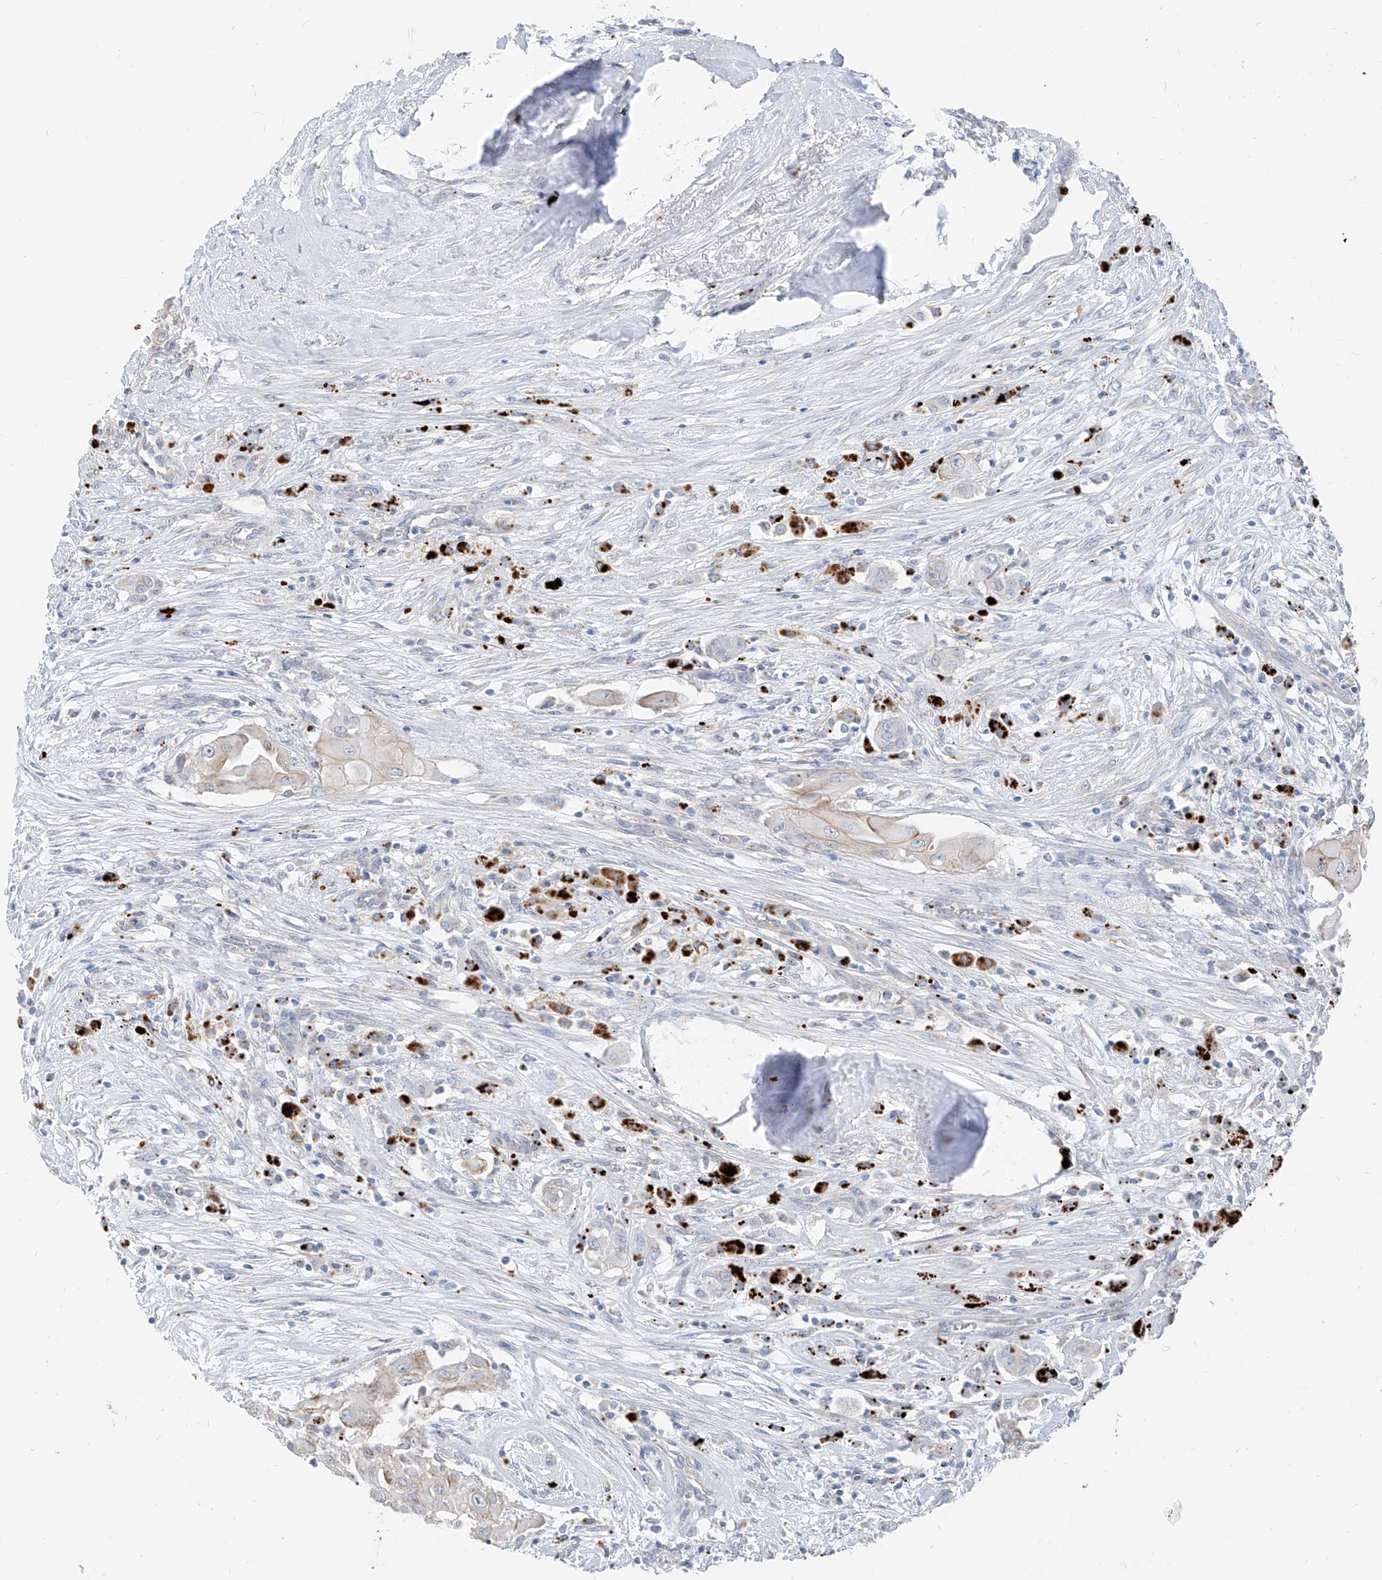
{"staining": {"intensity": "weak", "quantity": "<25%", "location": "cytoplasmic/membranous"}, "tissue": "thyroid cancer", "cell_type": "Tumor cells", "image_type": "cancer", "snomed": [{"axis": "morphology", "description": "Papillary adenocarcinoma, NOS"}, {"axis": "topography", "description": "Thyroid gland"}], "caption": "This is an IHC micrograph of thyroid cancer (papillary adenocarcinoma). There is no positivity in tumor cells.", "gene": "GPR137C", "patient": {"sex": "female", "age": 59}}